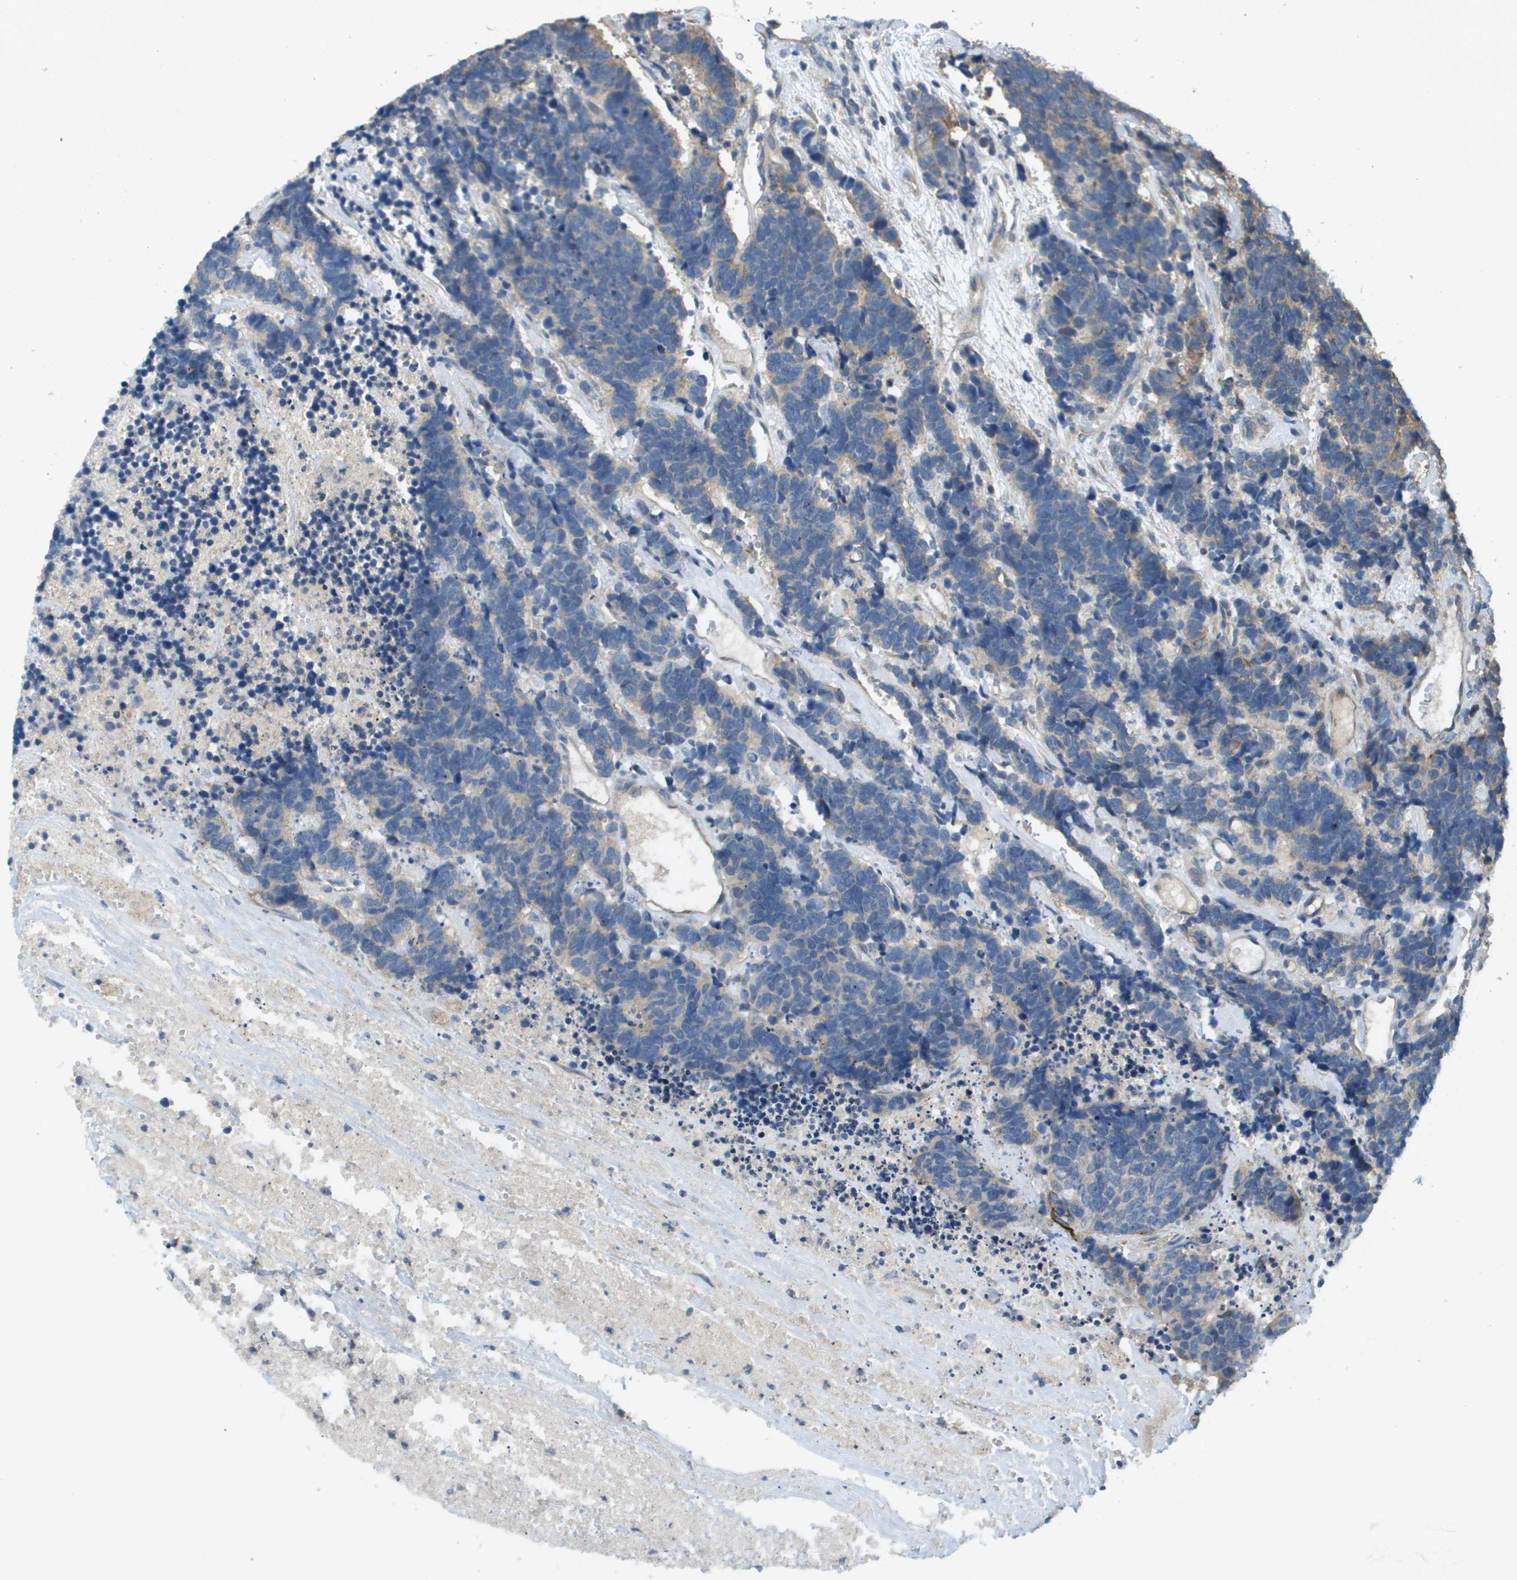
{"staining": {"intensity": "weak", "quantity": "<25%", "location": "cytoplasmic/membranous"}, "tissue": "carcinoid", "cell_type": "Tumor cells", "image_type": "cancer", "snomed": [{"axis": "morphology", "description": "Carcinoma, NOS"}, {"axis": "morphology", "description": "Carcinoid, malignant, NOS"}, {"axis": "topography", "description": "Urinary bladder"}], "caption": "DAB (3,3'-diaminobenzidine) immunohistochemical staining of malignant carcinoid shows no significant expression in tumor cells.", "gene": "KRT23", "patient": {"sex": "male", "age": 57}}